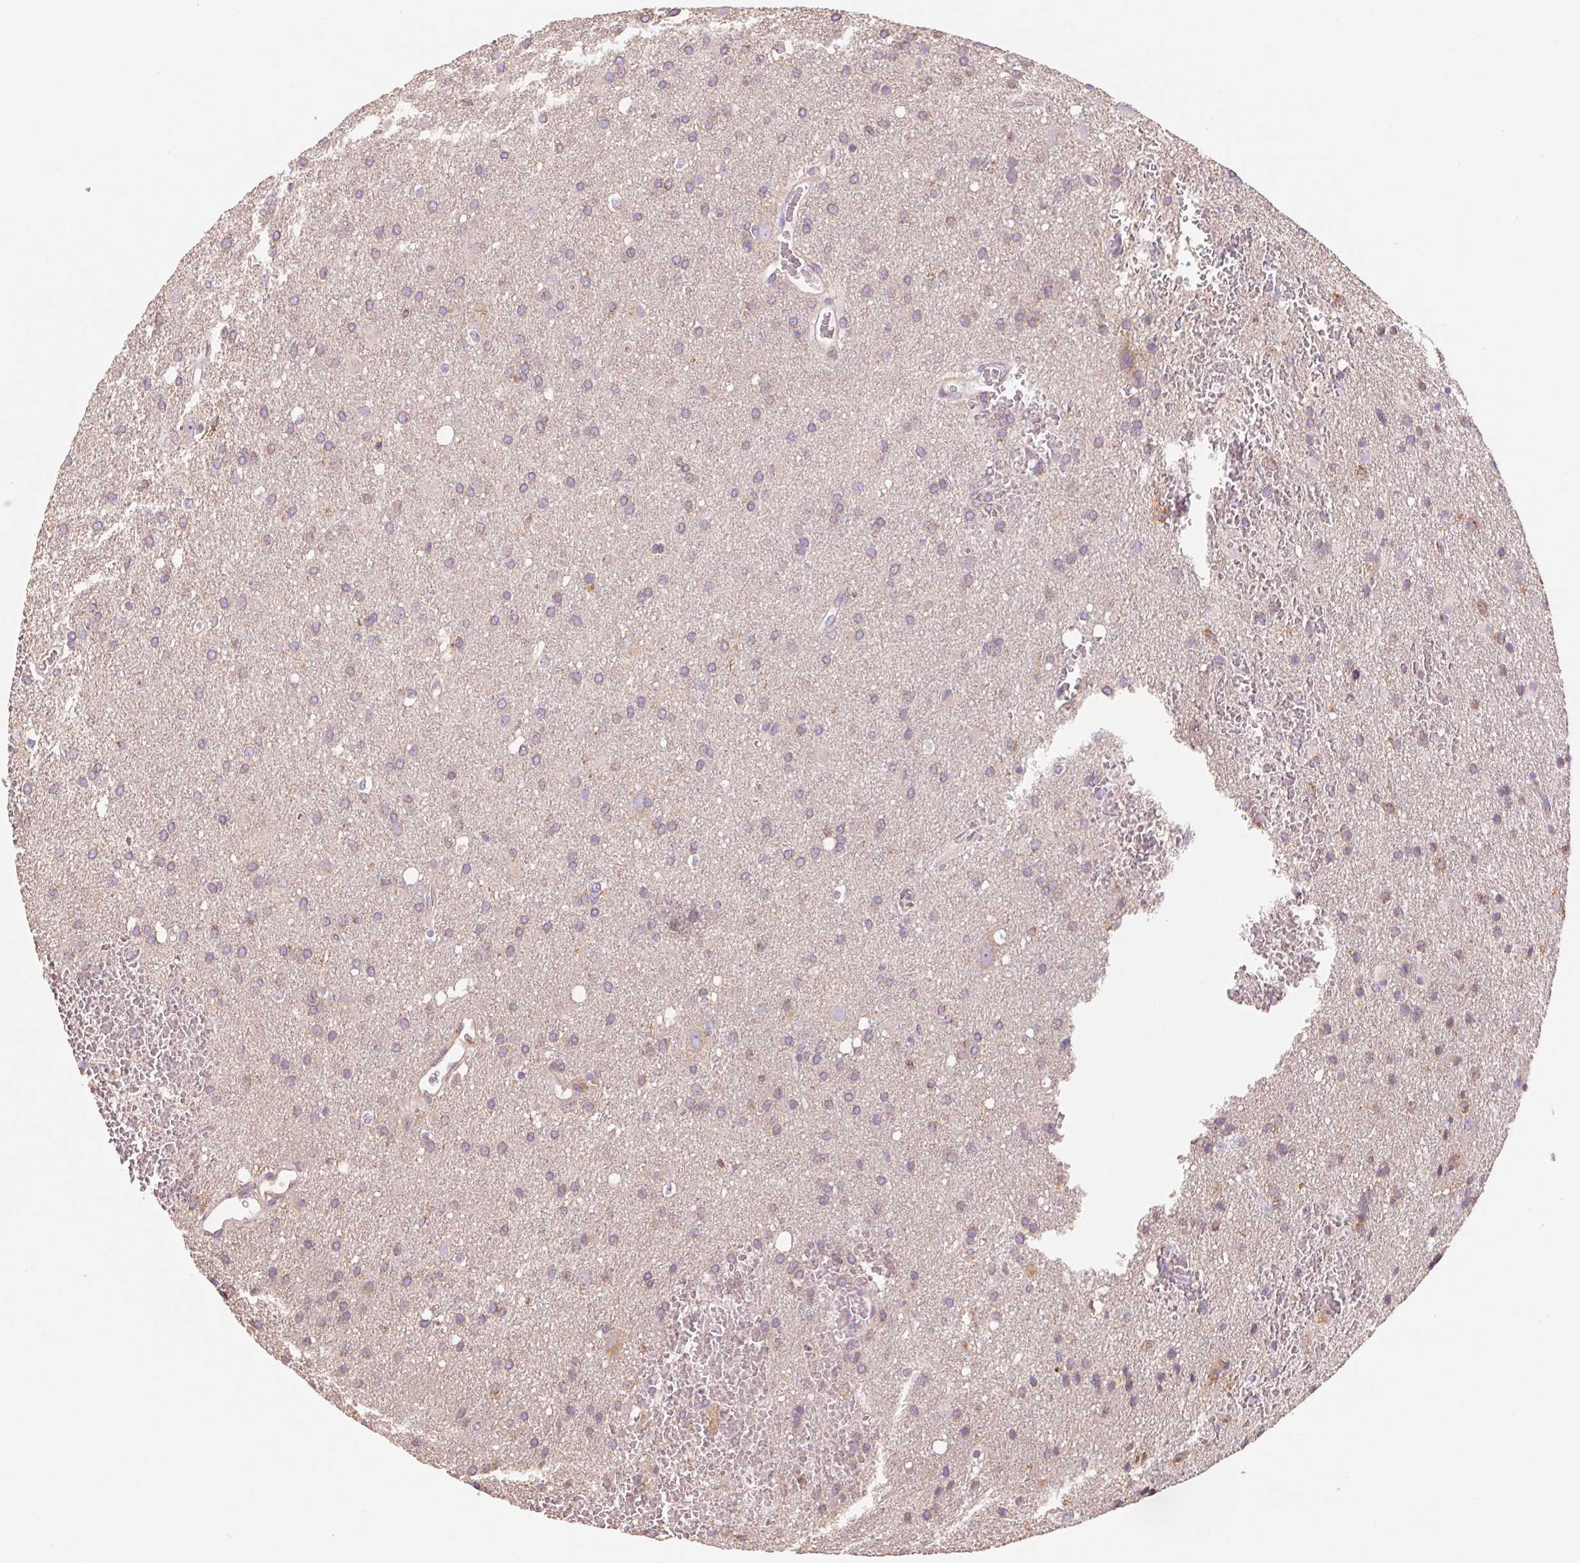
{"staining": {"intensity": "negative", "quantity": "none", "location": "none"}, "tissue": "glioma", "cell_type": "Tumor cells", "image_type": "cancer", "snomed": [{"axis": "morphology", "description": "Glioma, malignant, Low grade"}, {"axis": "topography", "description": "Brain"}], "caption": "Immunohistochemistry (IHC) micrograph of neoplastic tissue: human low-grade glioma (malignant) stained with DAB exhibits no significant protein staining in tumor cells.", "gene": "RAB1A", "patient": {"sex": "male", "age": 66}}